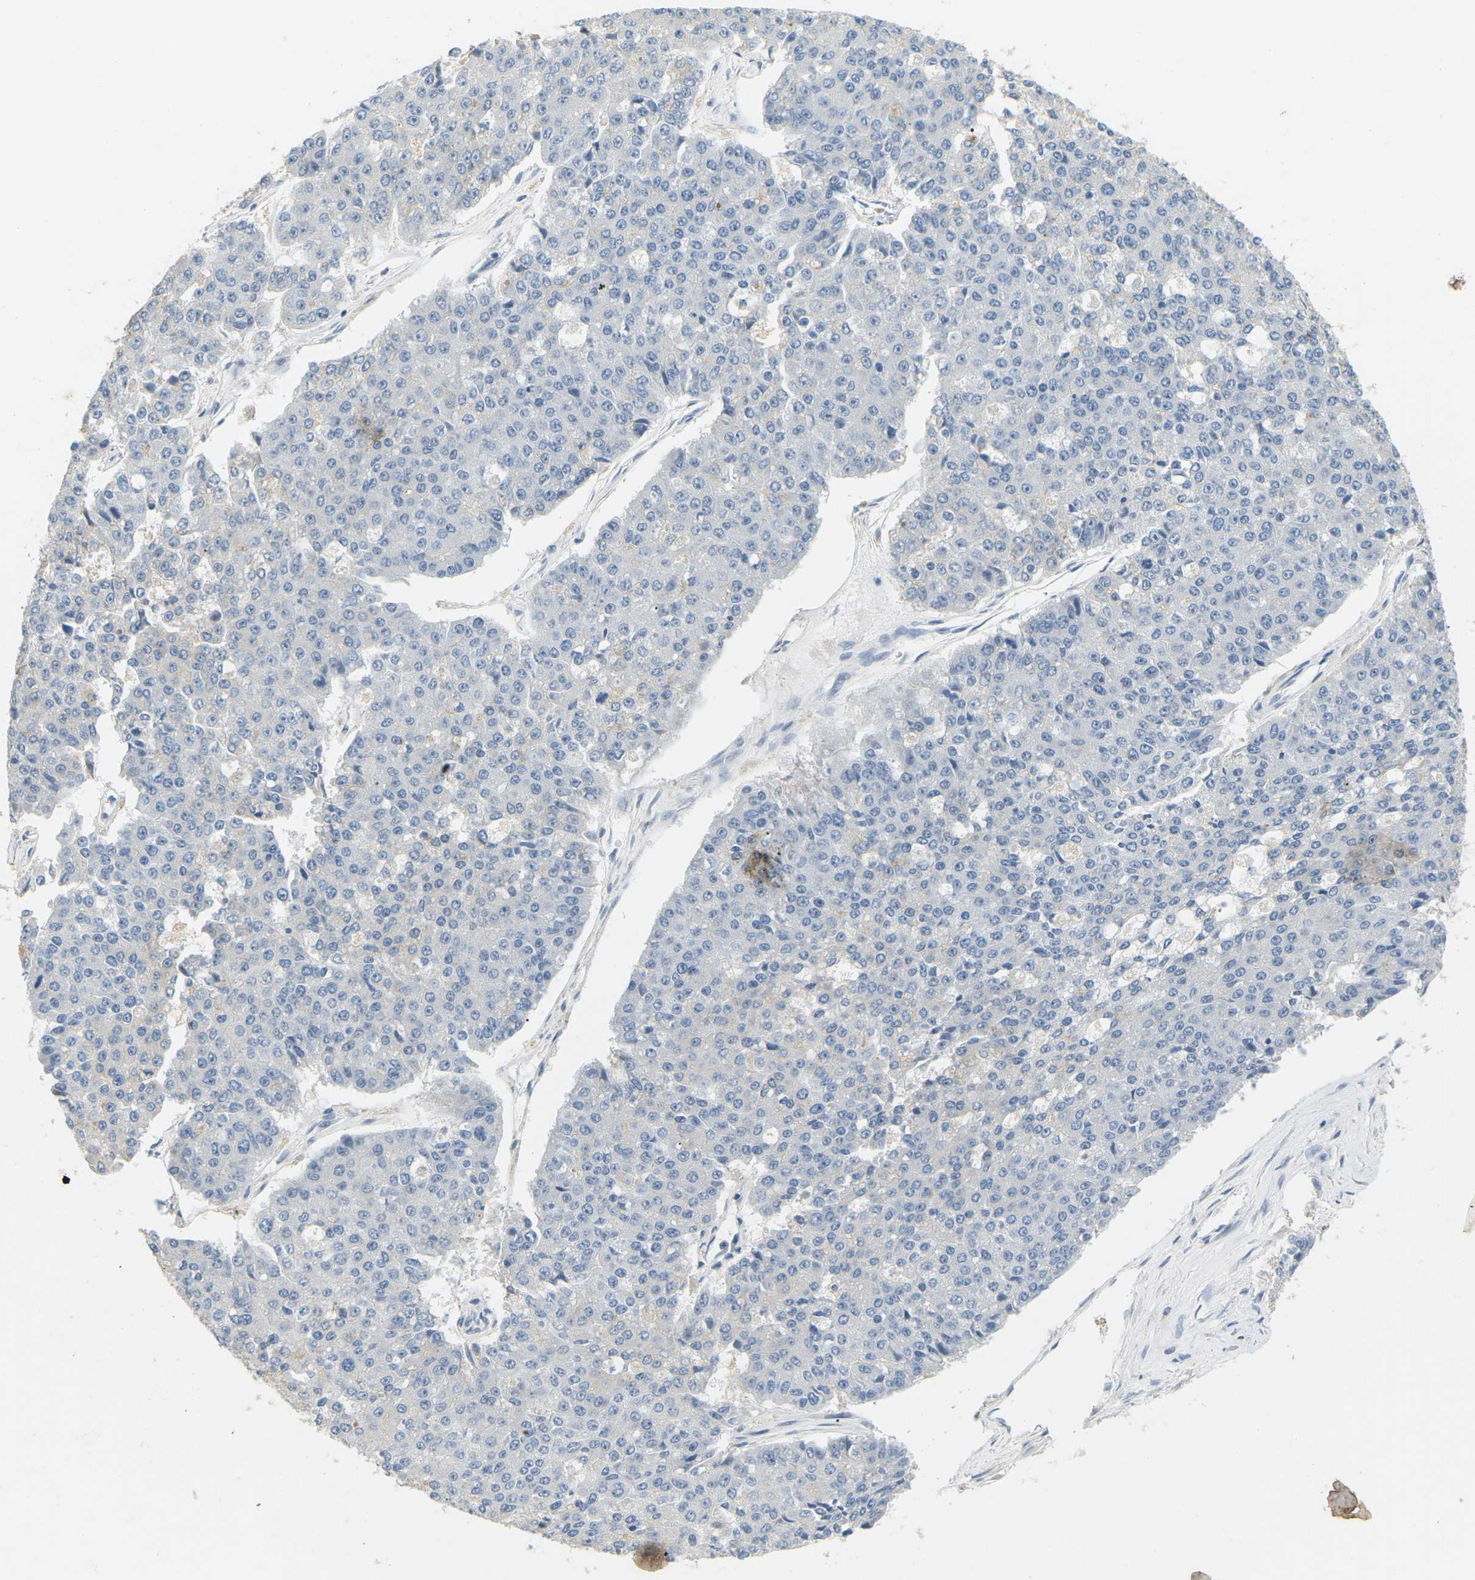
{"staining": {"intensity": "negative", "quantity": "none", "location": "none"}, "tissue": "pancreatic cancer", "cell_type": "Tumor cells", "image_type": "cancer", "snomed": [{"axis": "morphology", "description": "Adenocarcinoma, NOS"}, {"axis": "topography", "description": "Pancreas"}], "caption": "An IHC image of pancreatic cancer (adenocarcinoma) is shown. There is no staining in tumor cells of pancreatic cancer (adenocarcinoma).", "gene": "CD300E", "patient": {"sex": "male", "age": 50}}